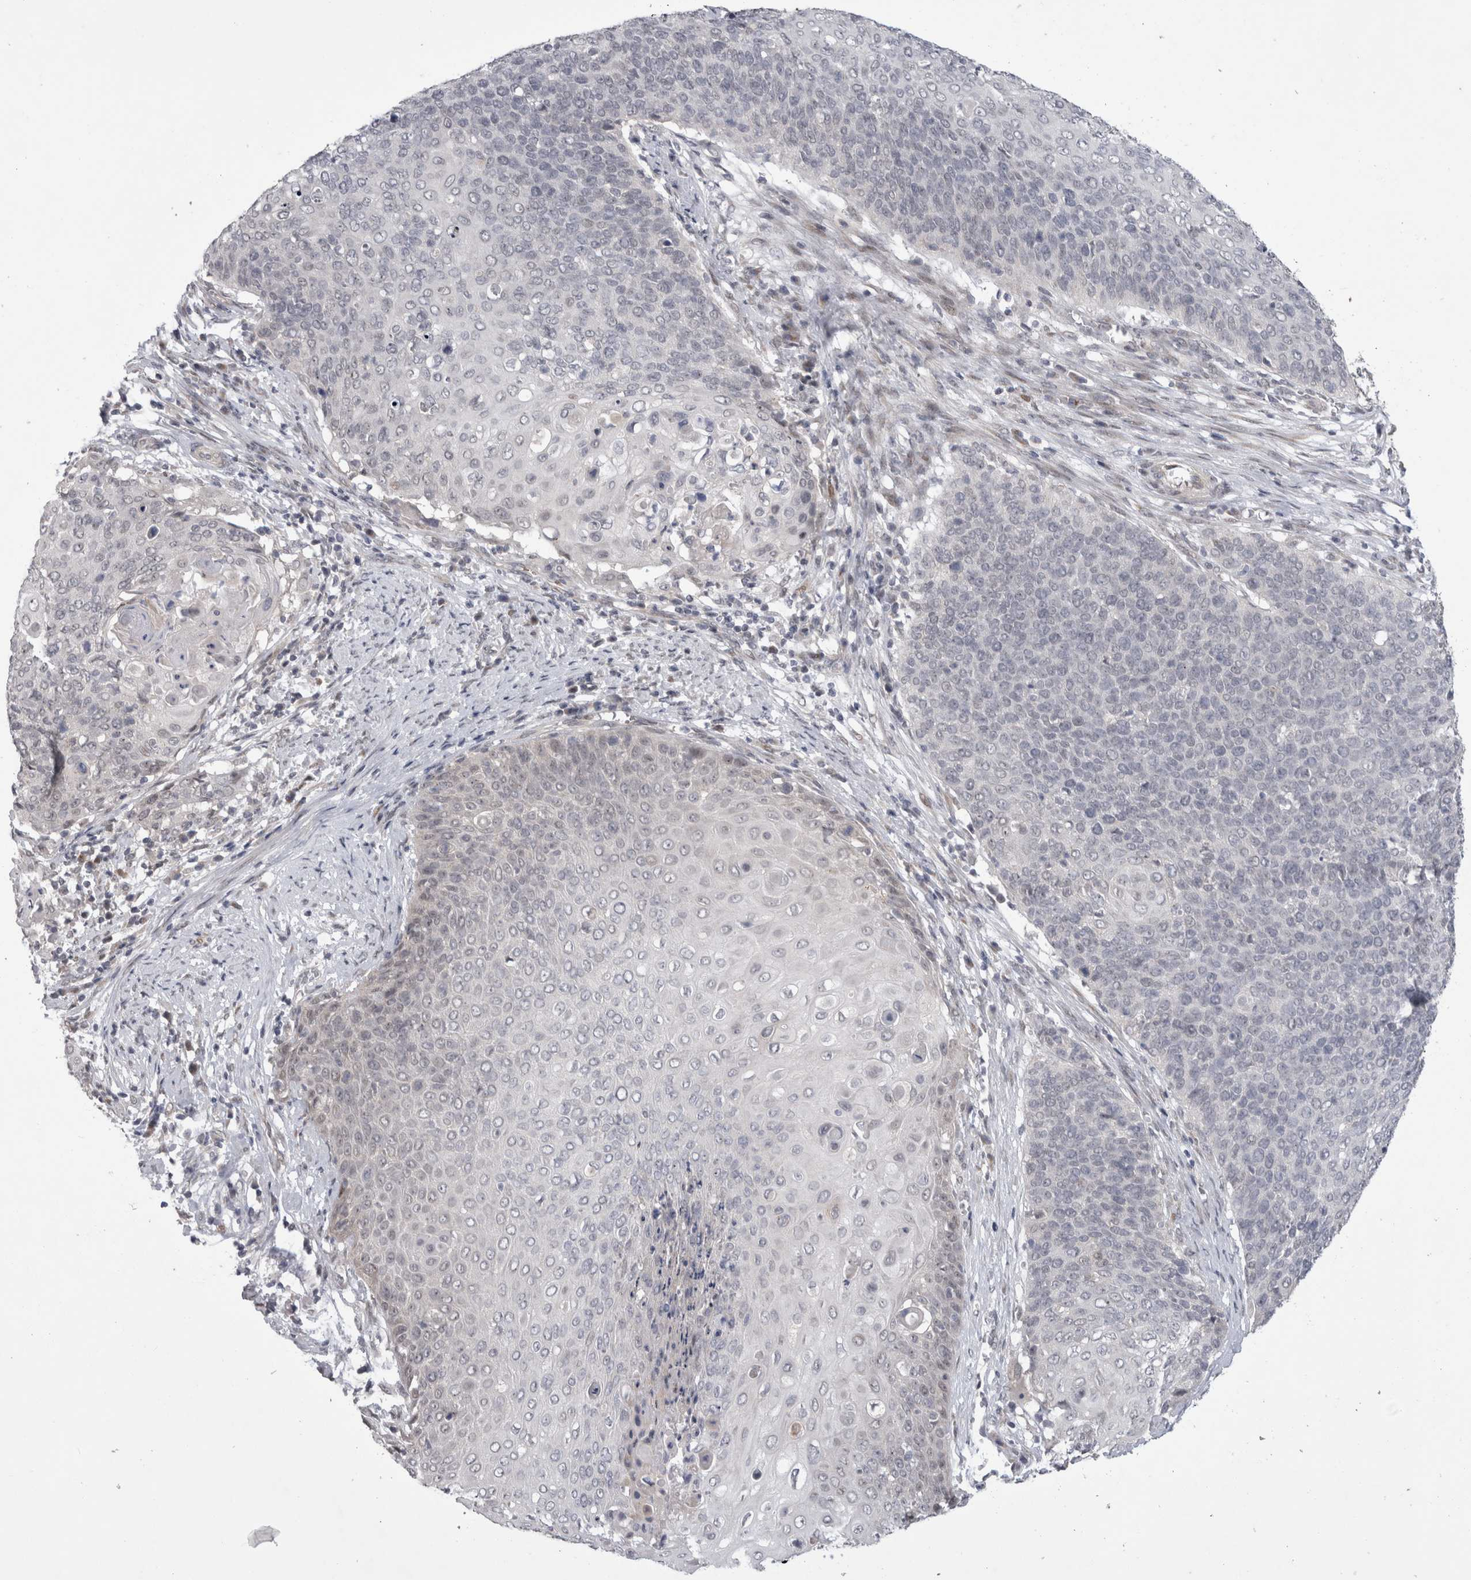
{"staining": {"intensity": "negative", "quantity": "none", "location": "none"}, "tissue": "cervical cancer", "cell_type": "Tumor cells", "image_type": "cancer", "snomed": [{"axis": "morphology", "description": "Squamous cell carcinoma, NOS"}, {"axis": "topography", "description": "Cervix"}], "caption": "A micrograph of human squamous cell carcinoma (cervical) is negative for staining in tumor cells.", "gene": "IFI44", "patient": {"sex": "female", "age": 39}}